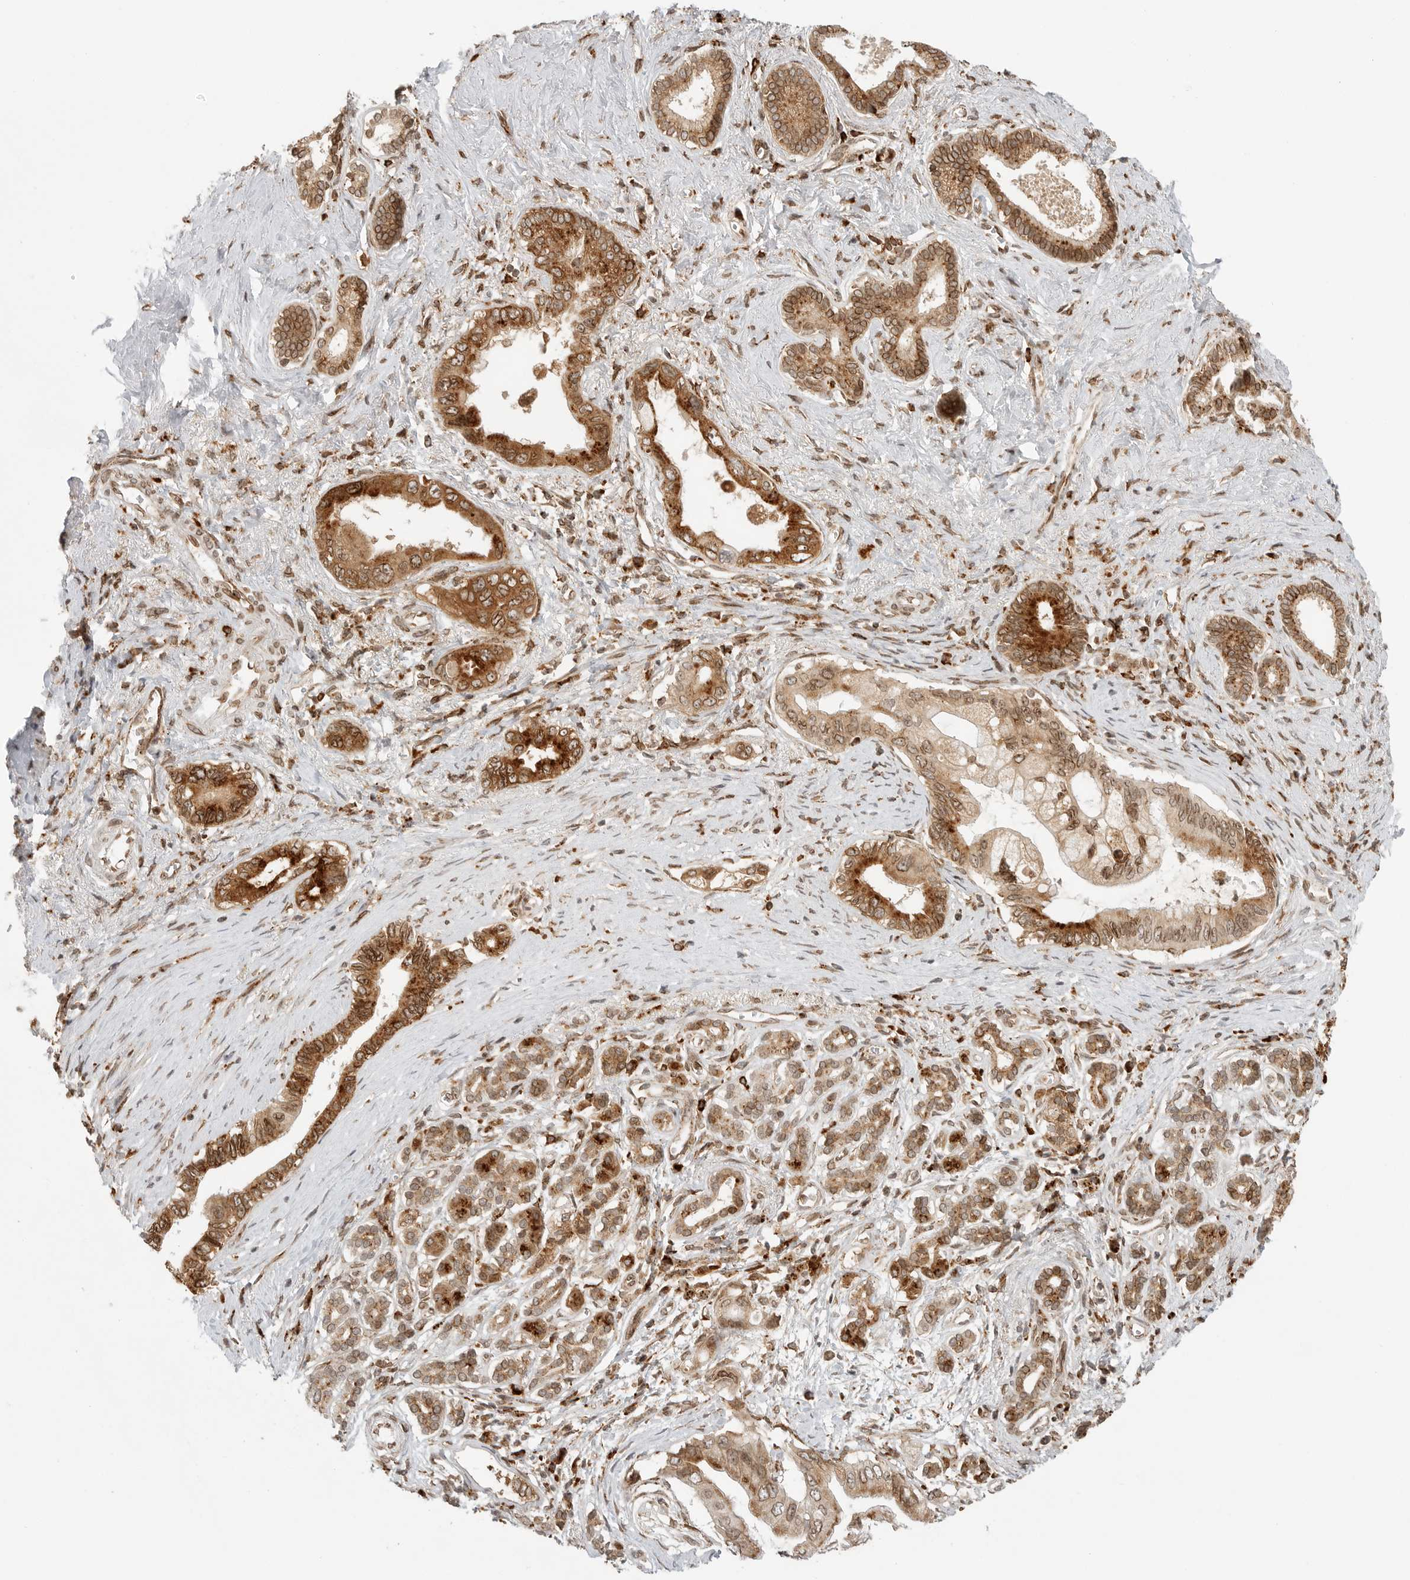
{"staining": {"intensity": "strong", "quantity": ">75%", "location": "cytoplasmic/membranous,nuclear"}, "tissue": "pancreatic cancer", "cell_type": "Tumor cells", "image_type": "cancer", "snomed": [{"axis": "morphology", "description": "Adenocarcinoma, NOS"}, {"axis": "topography", "description": "Pancreas"}], "caption": "Pancreatic adenocarcinoma stained for a protein demonstrates strong cytoplasmic/membranous and nuclear positivity in tumor cells. (Brightfield microscopy of DAB IHC at high magnification).", "gene": "IDUA", "patient": {"sex": "male", "age": 78}}